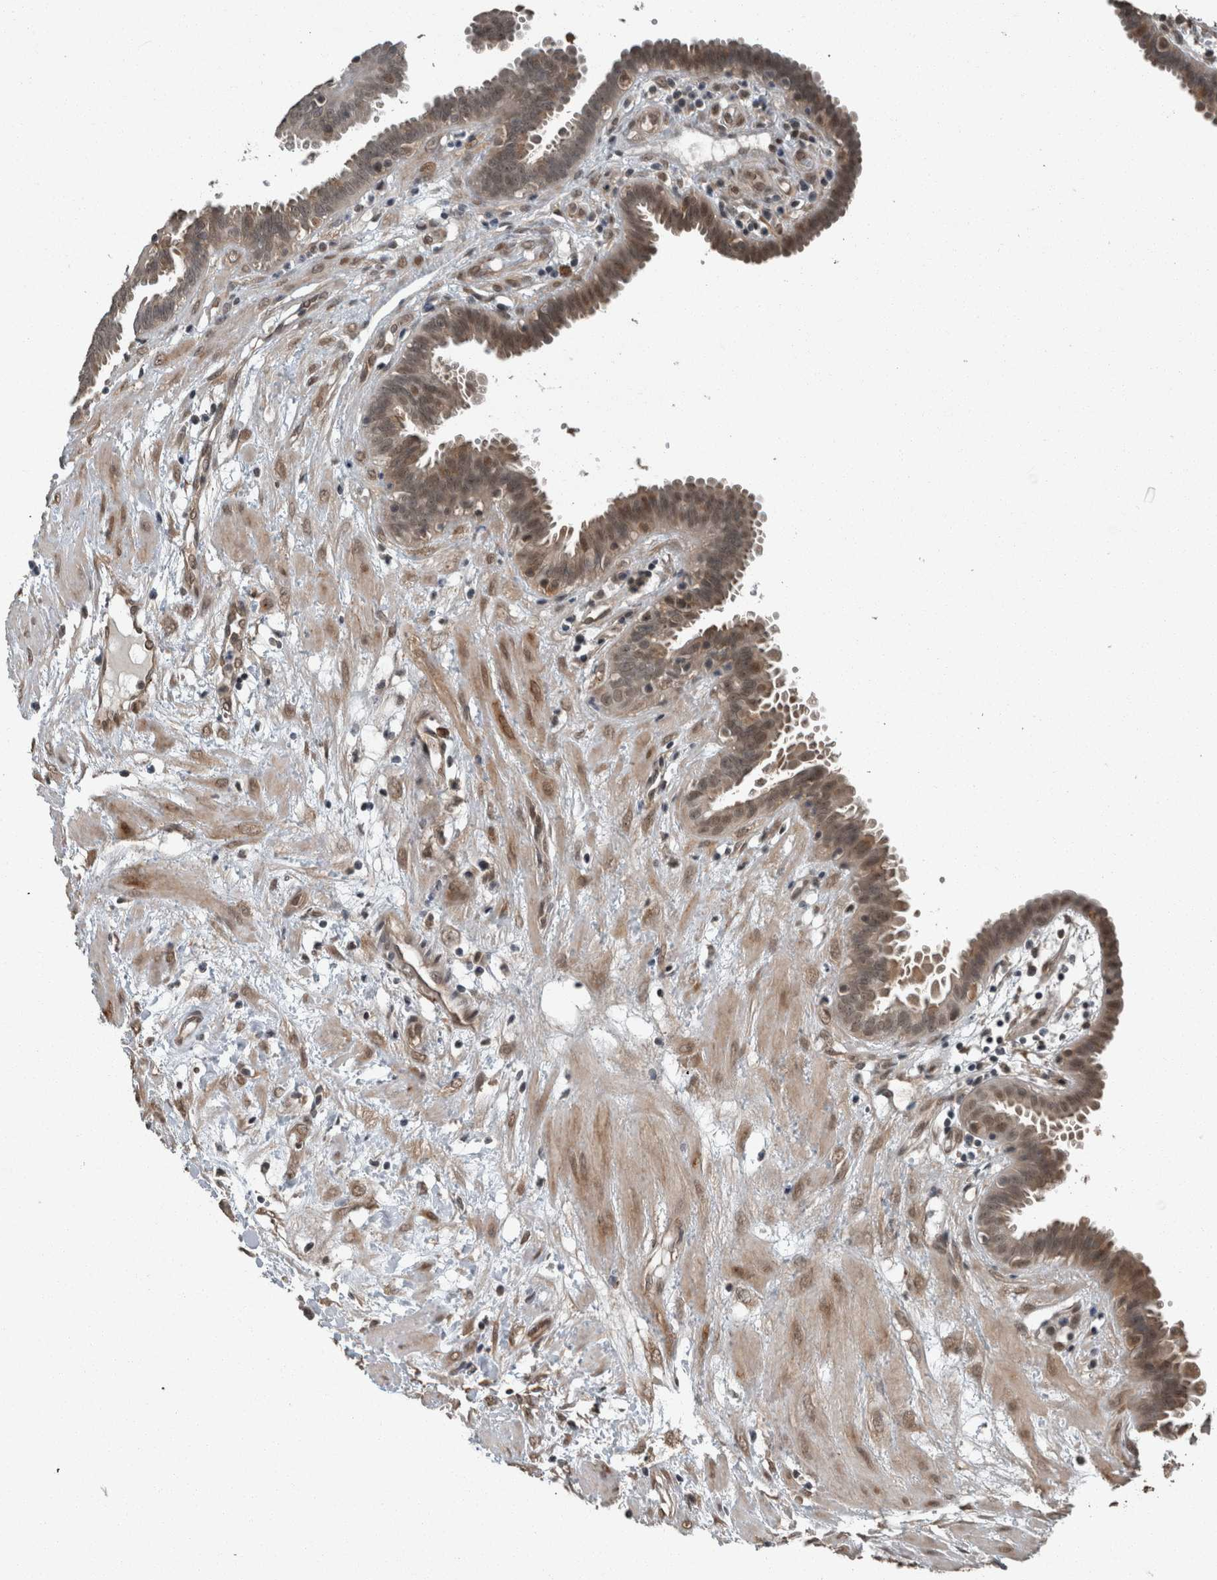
{"staining": {"intensity": "weak", "quantity": ">75%", "location": "cytoplasmic/membranous,nuclear"}, "tissue": "fallopian tube", "cell_type": "Glandular cells", "image_type": "normal", "snomed": [{"axis": "morphology", "description": "Normal tissue, NOS"}, {"axis": "topography", "description": "Fallopian tube"}, {"axis": "topography", "description": "Placenta"}], "caption": "Approximately >75% of glandular cells in benign fallopian tube demonstrate weak cytoplasmic/membranous,nuclear protein positivity as visualized by brown immunohistochemical staining.", "gene": "MYO1E", "patient": {"sex": "female", "age": 32}}